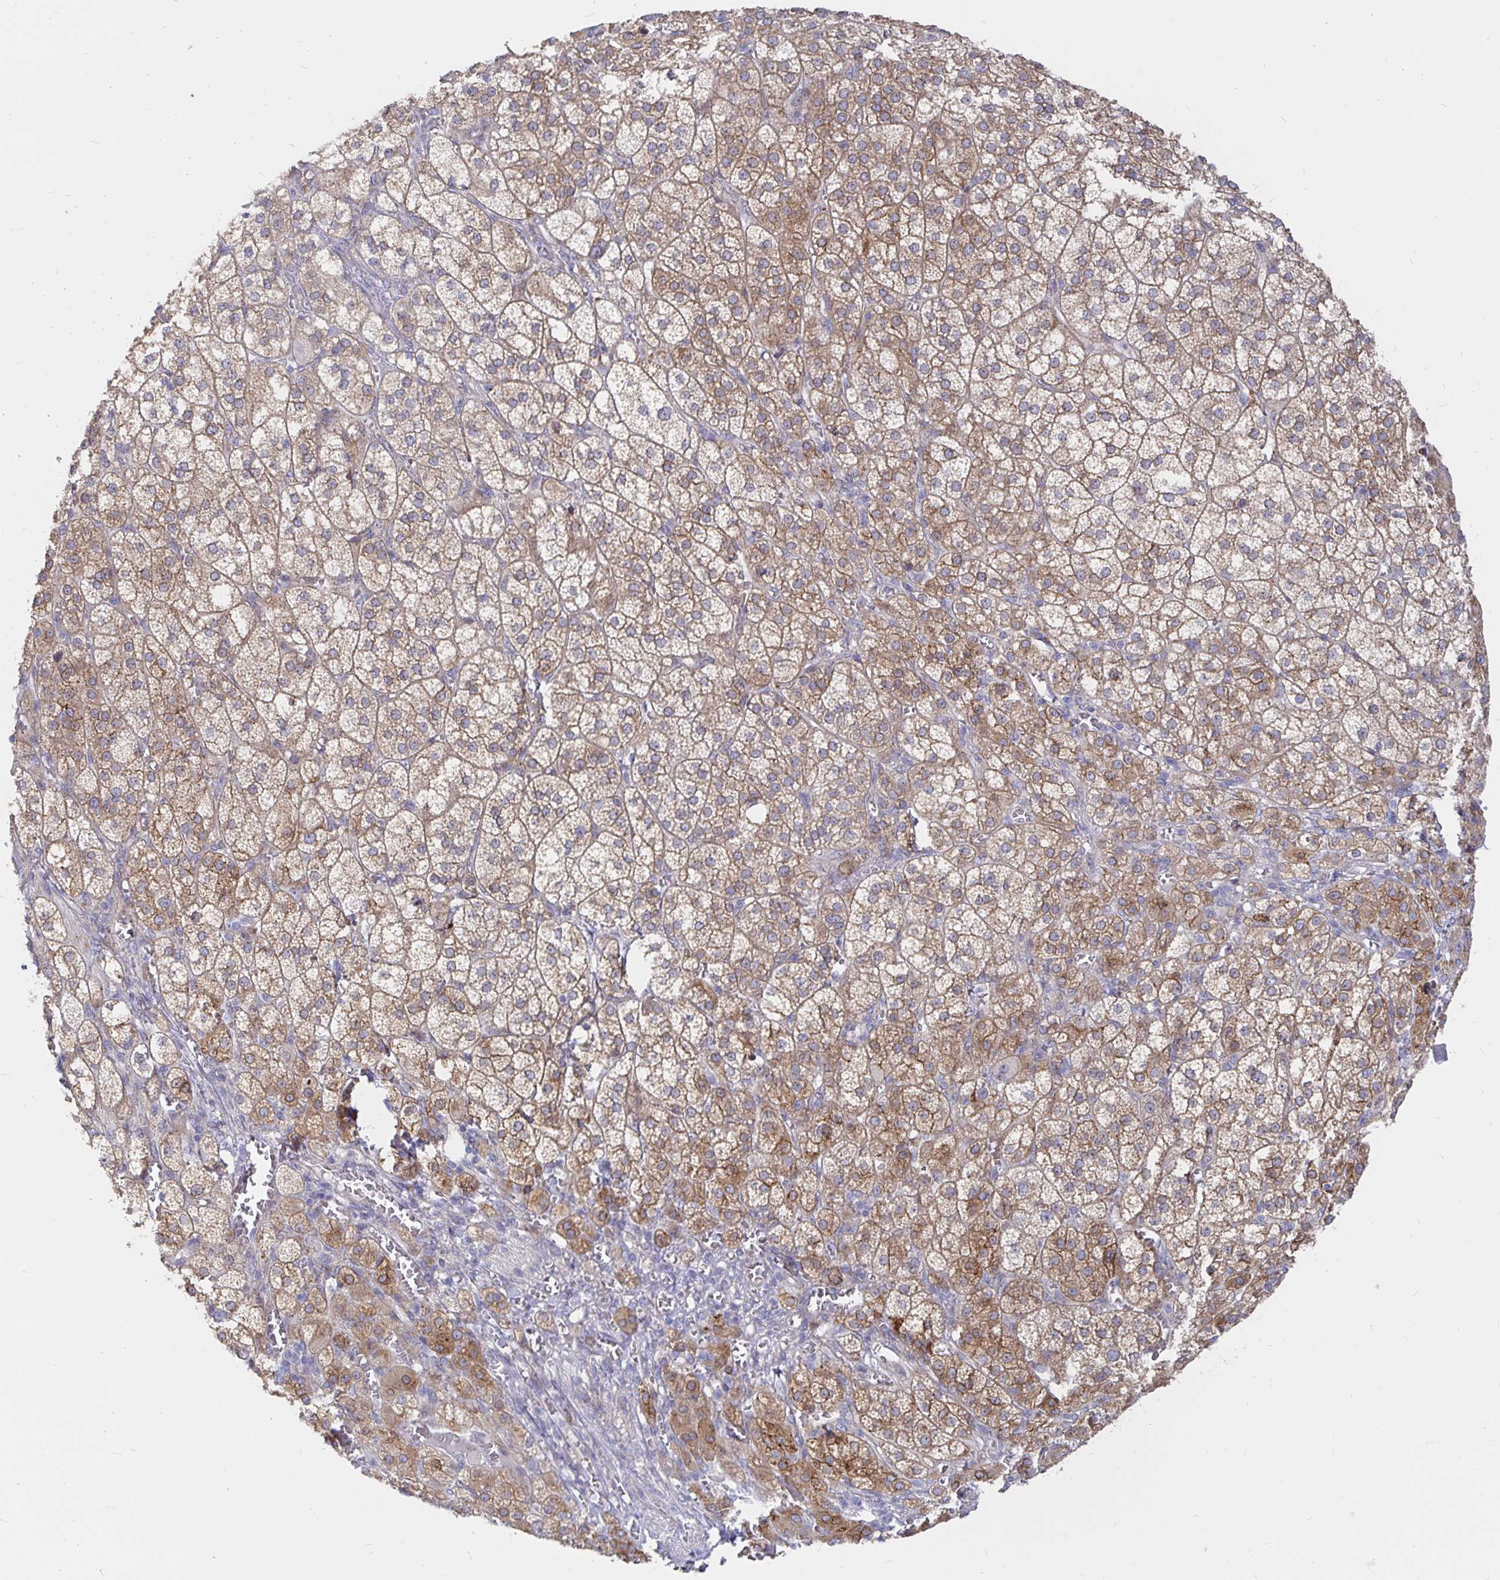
{"staining": {"intensity": "moderate", "quantity": ">75%", "location": "cytoplasmic/membranous"}, "tissue": "adrenal gland", "cell_type": "Glandular cells", "image_type": "normal", "snomed": [{"axis": "morphology", "description": "Normal tissue, NOS"}, {"axis": "topography", "description": "Adrenal gland"}], "caption": "Benign adrenal gland was stained to show a protein in brown. There is medium levels of moderate cytoplasmic/membranous expression in approximately >75% of glandular cells. The staining was performed using DAB (3,3'-diaminobenzidine), with brown indicating positive protein expression. Nuclei are stained blue with hematoxylin.", "gene": "KCTD19", "patient": {"sex": "female", "age": 60}}